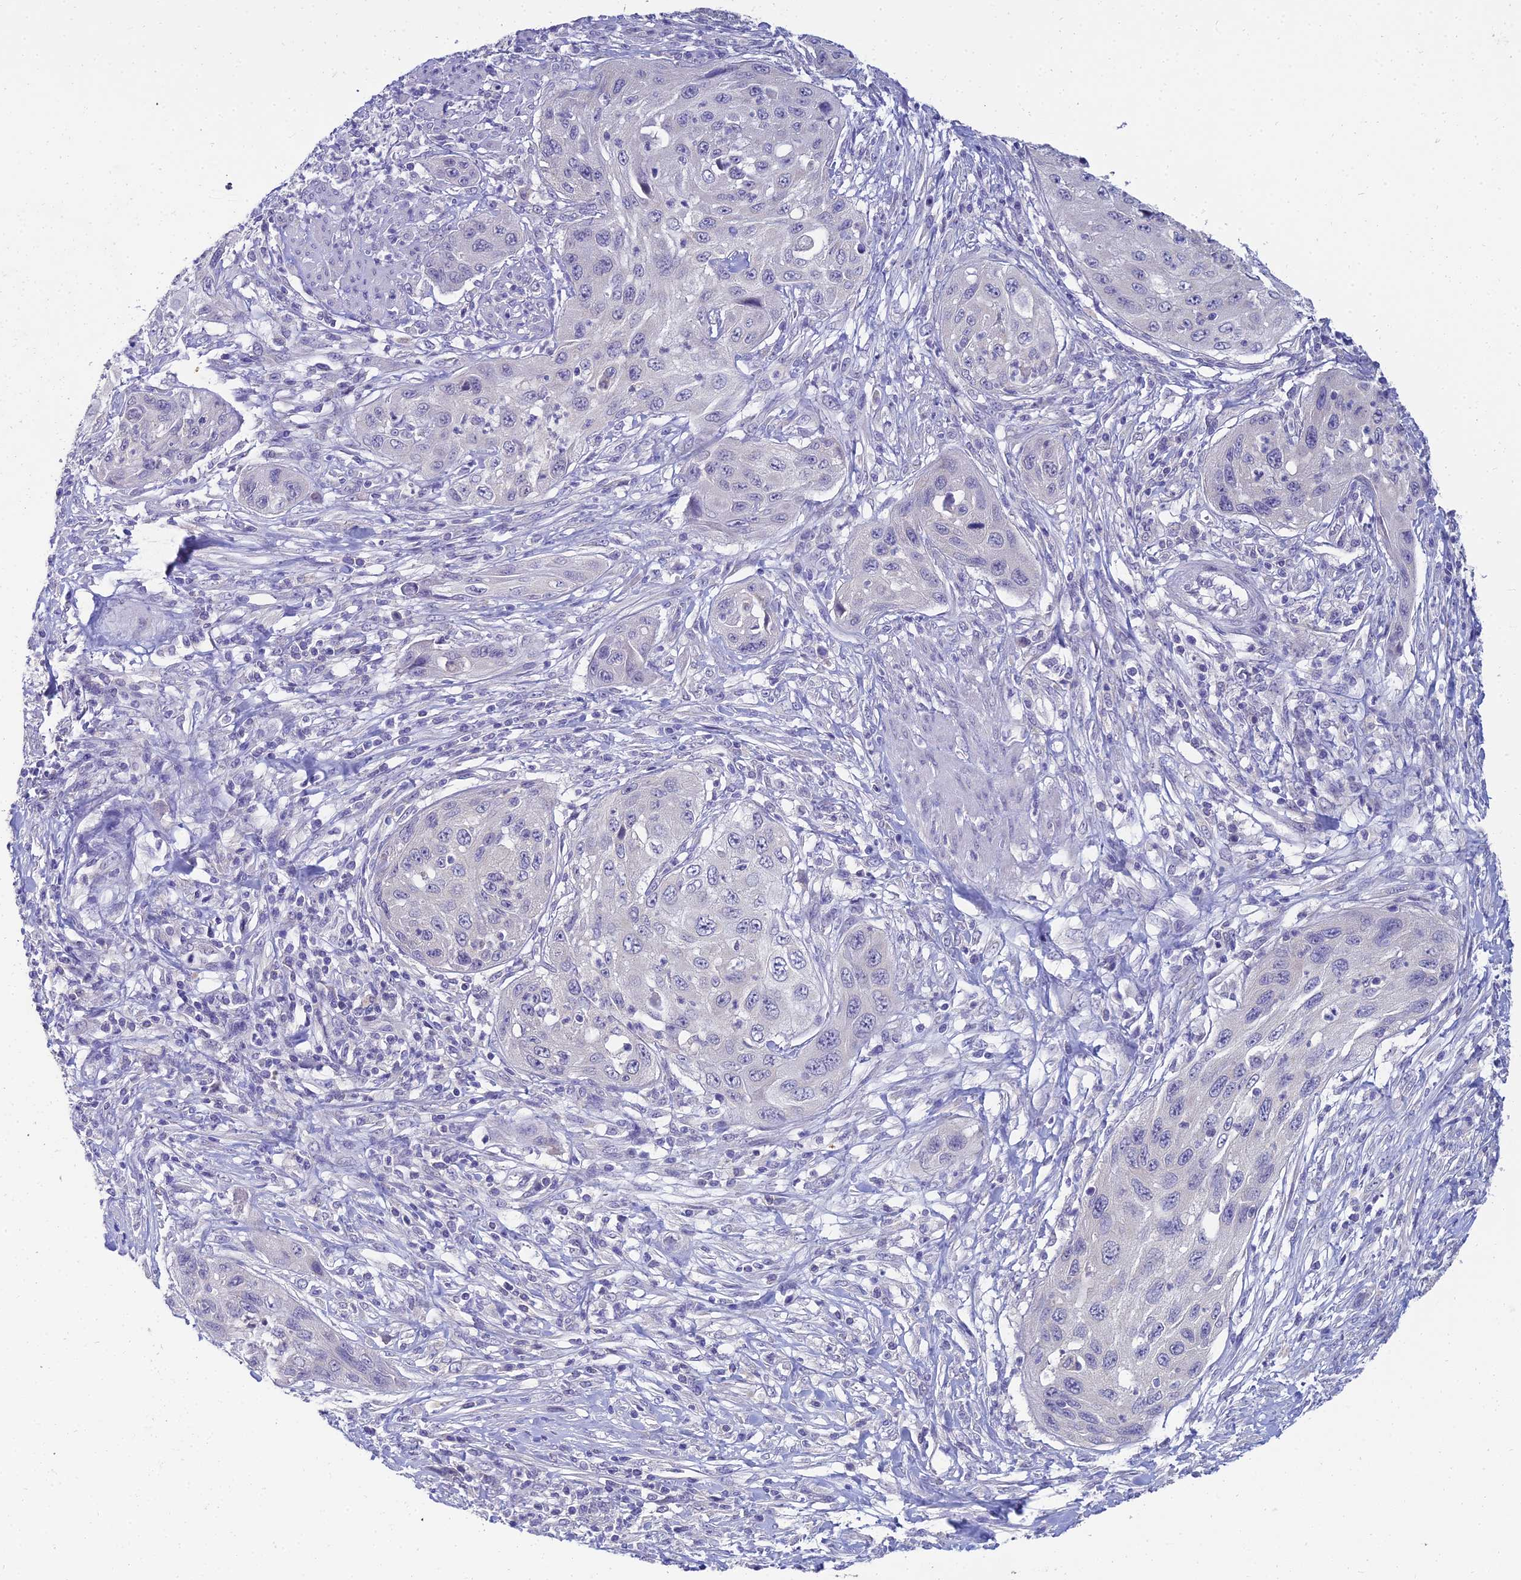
{"staining": {"intensity": "negative", "quantity": "none", "location": "none"}, "tissue": "cervical cancer", "cell_type": "Tumor cells", "image_type": "cancer", "snomed": [{"axis": "morphology", "description": "Squamous cell carcinoma, NOS"}, {"axis": "topography", "description": "Cervix"}], "caption": "The immunohistochemistry (IHC) histopathology image has no significant positivity in tumor cells of cervical squamous cell carcinoma tissue.", "gene": "NPY", "patient": {"sex": "female", "age": 42}}